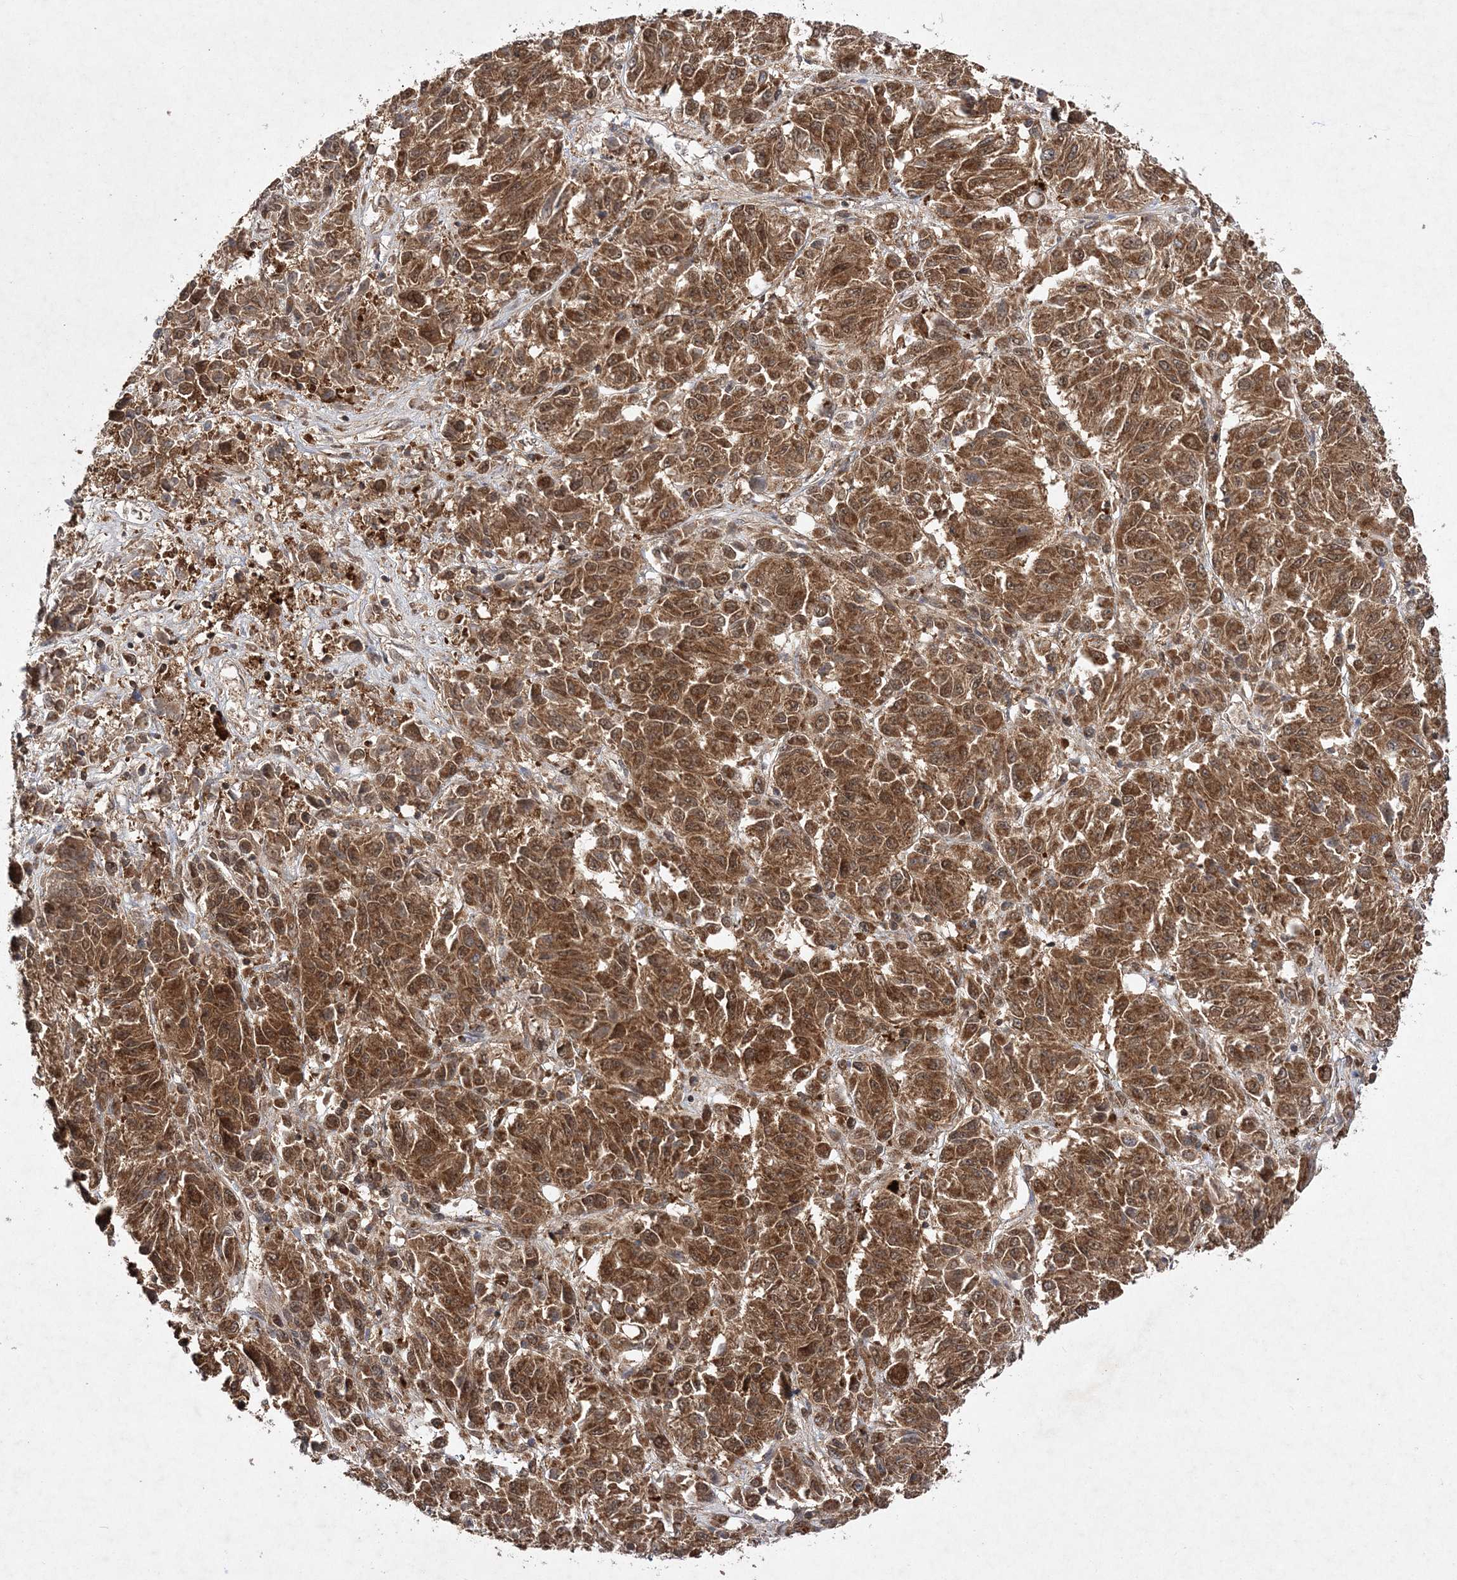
{"staining": {"intensity": "moderate", "quantity": ">75%", "location": "cytoplasmic/membranous,nuclear"}, "tissue": "melanoma", "cell_type": "Tumor cells", "image_type": "cancer", "snomed": [{"axis": "morphology", "description": "Malignant melanoma, Metastatic site"}, {"axis": "topography", "description": "Lung"}], "caption": "Approximately >75% of tumor cells in human malignant melanoma (metastatic site) demonstrate moderate cytoplasmic/membranous and nuclear protein expression as visualized by brown immunohistochemical staining.", "gene": "NIF3L1", "patient": {"sex": "male", "age": 64}}